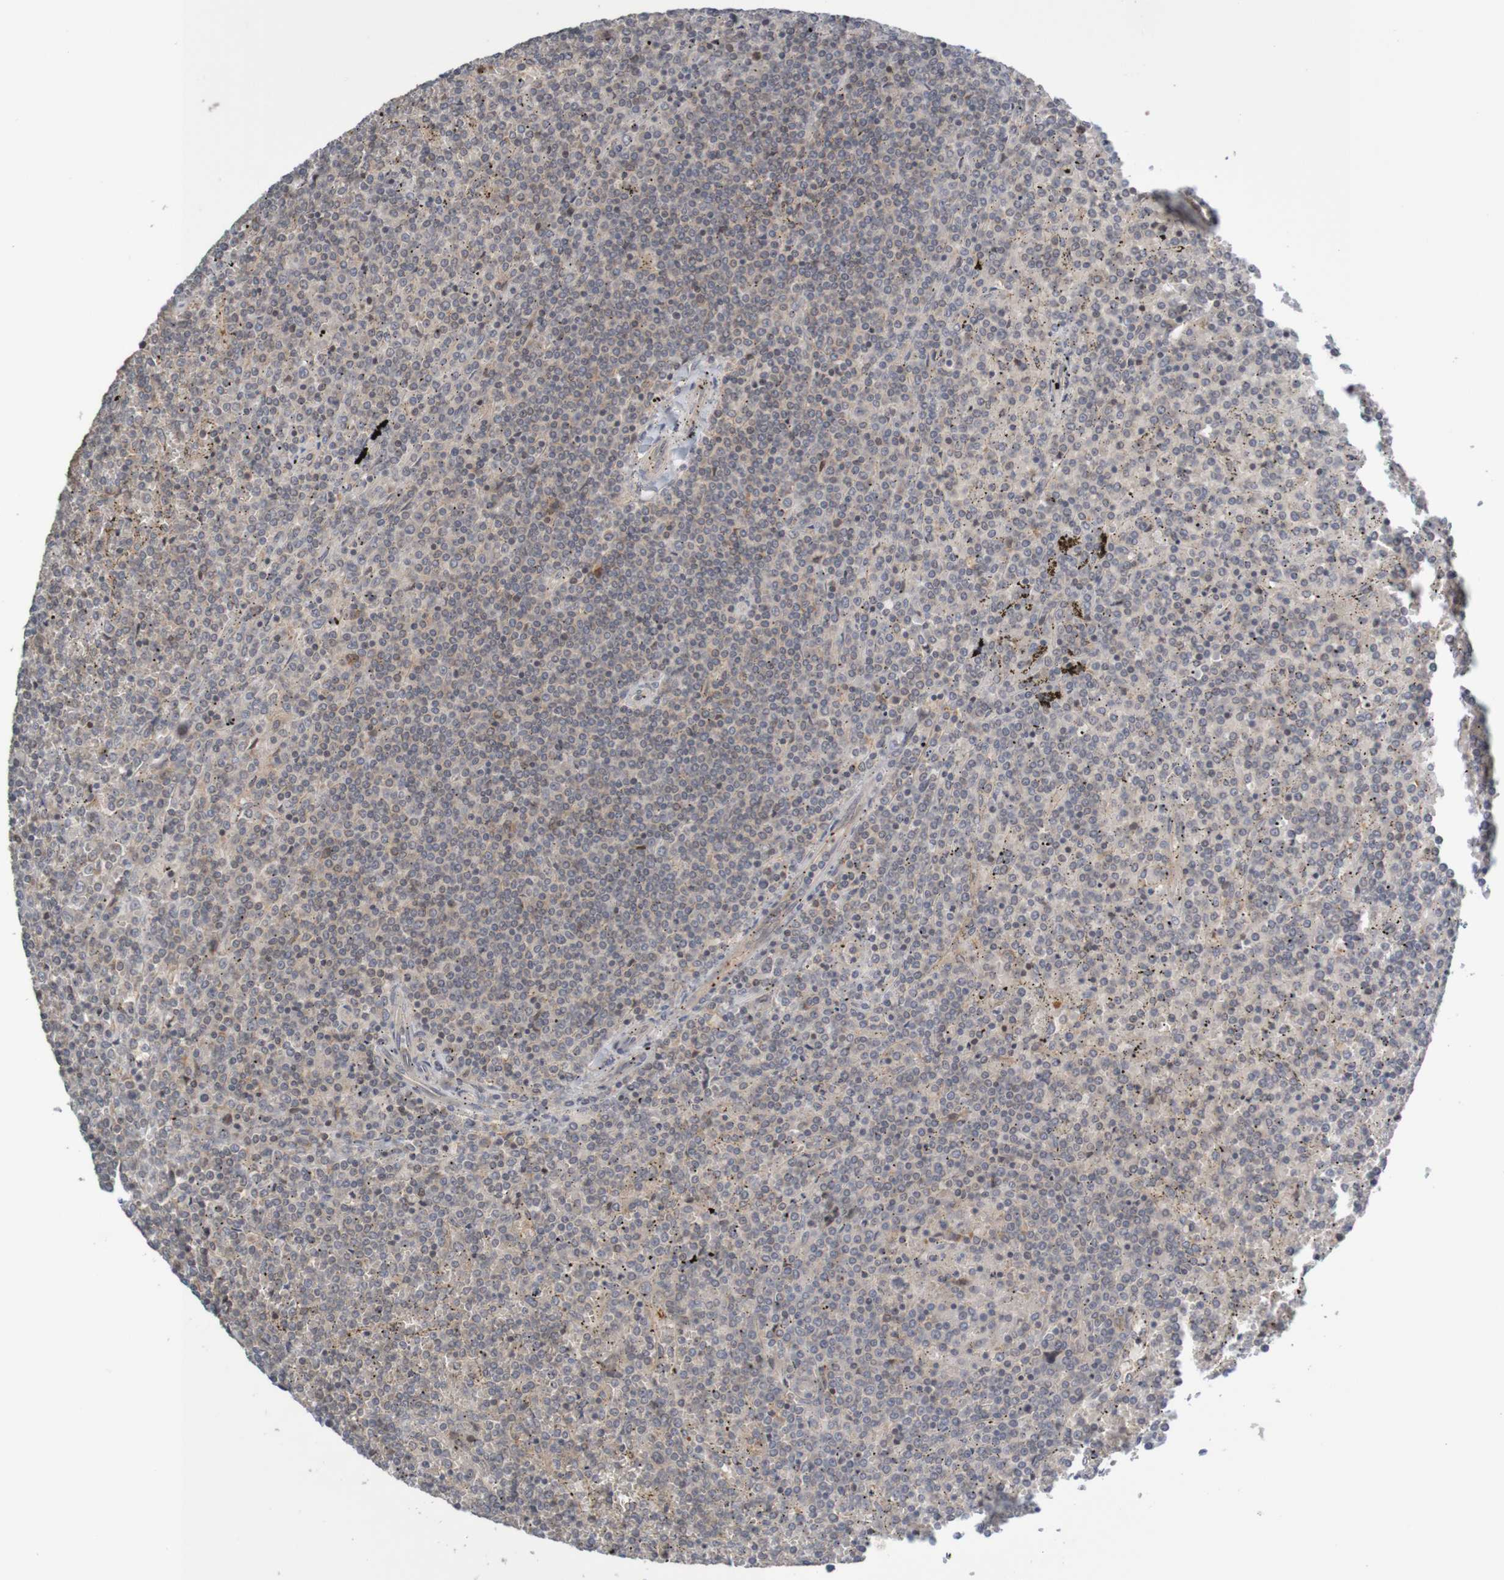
{"staining": {"intensity": "weak", "quantity": "<25%", "location": "cytoplasmic/membranous"}, "tissue": "lymphoma", "cell_type": "Tumor cells", "image_type": "cancer", "snomed": [{"axis": "morphology", "description": "Malignant lymphoma, non-Hodgkin's type, Low grade"}, {"axis": "topography", "description": "Spleen"}], "caption": "Immunohistochemical staining of human malignant lymphoma, non-Hodgkin's type (low-grade) demonstrates no significant staining in tumor cells. (DAB immunohistochemistry (IHC) visualized using brightfield microscopy, high magnification).", "gene": "ANKK1", "patient": {"sex": "female", "age": 19}}